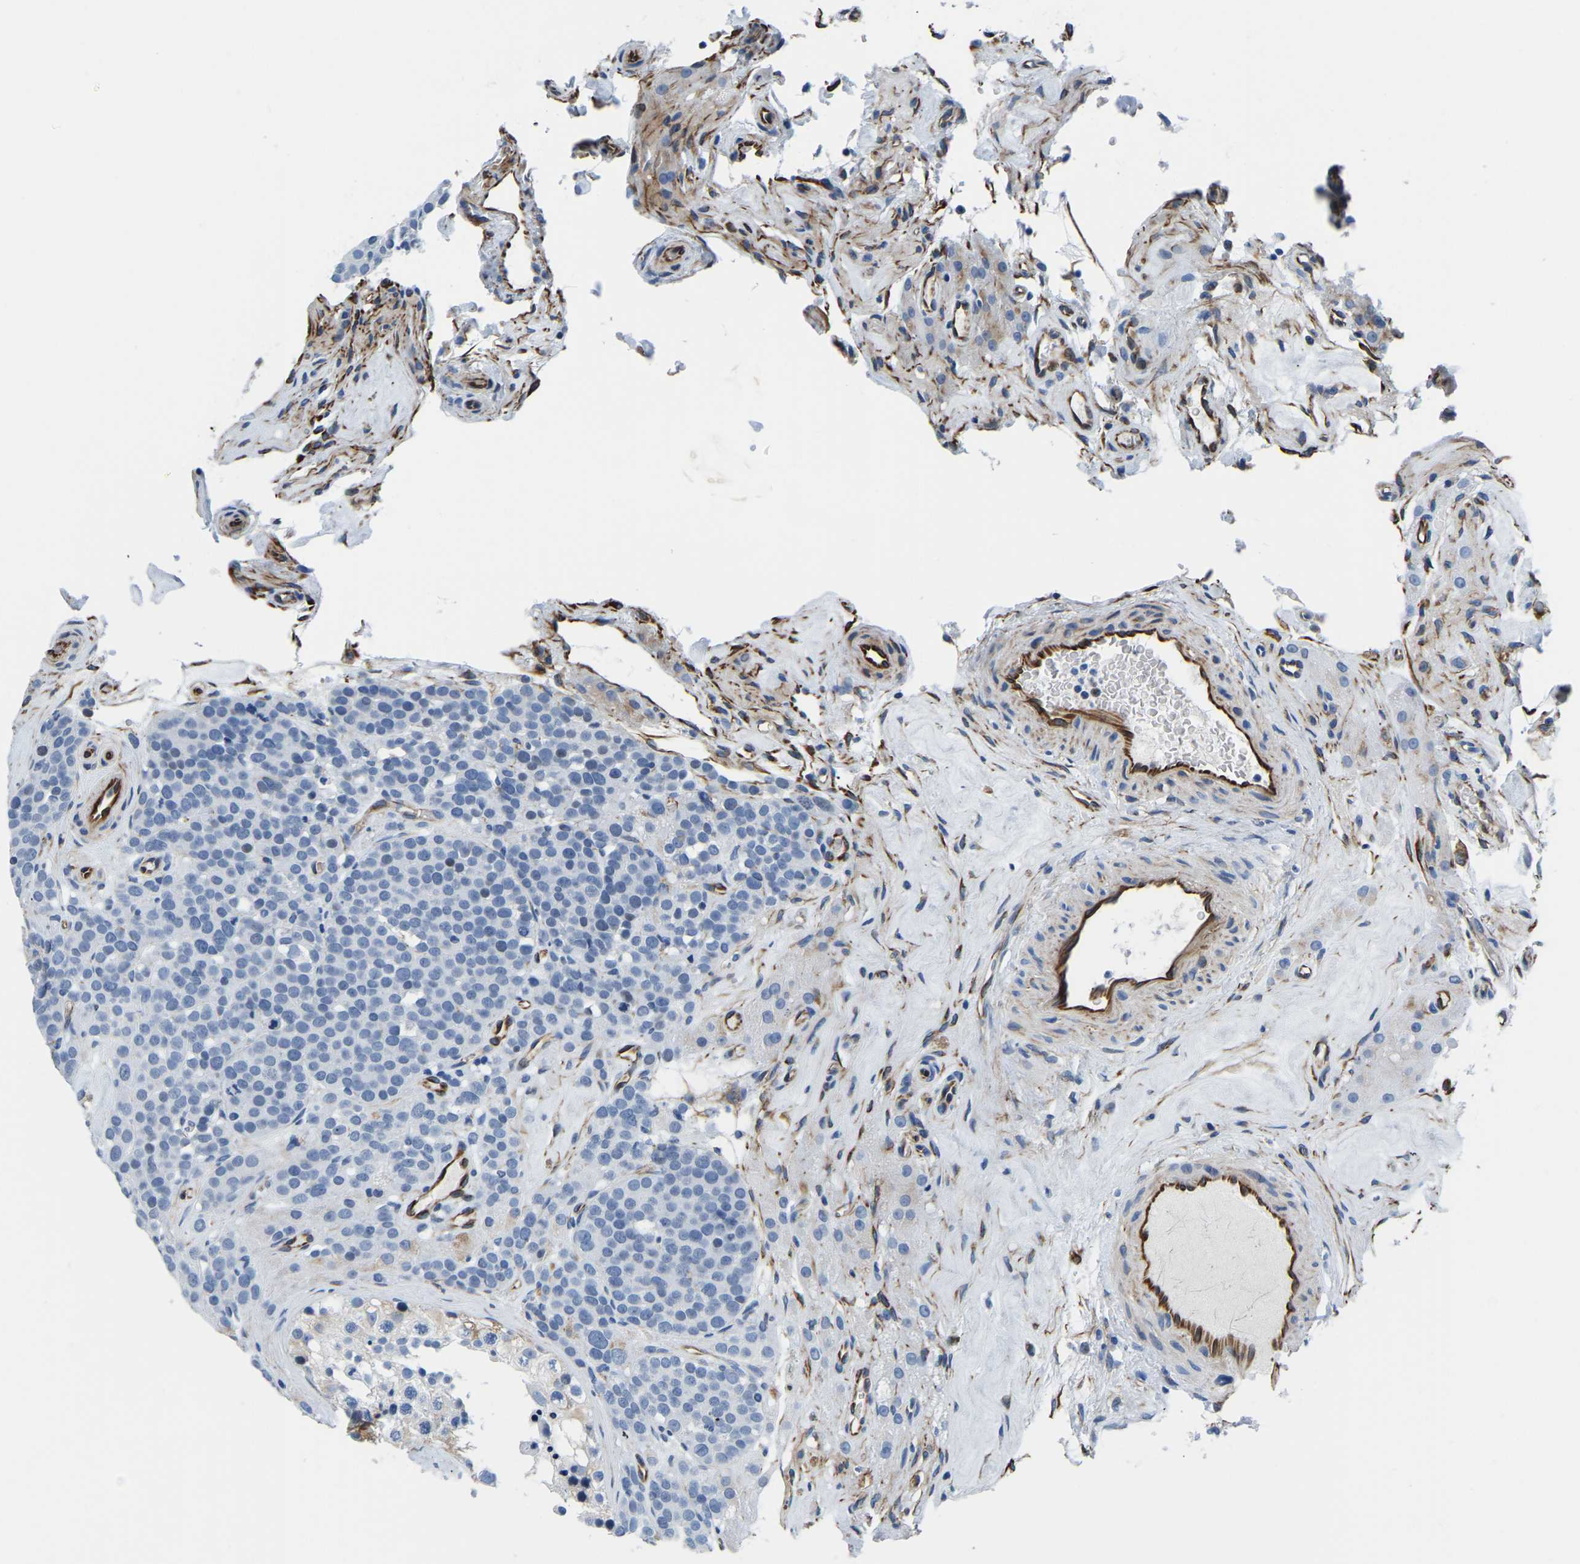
{"staining": {"intensity": "negative", "quantity": "none", "location": "none"}, "tissue": "testis cancer", "cell_type": "Tumor cells", "image_type": "cancer", "snomed": [{"axis": "morphology", "description": "Seminoma, NOS"}, {"axis": "topography", "description": "Testis"}], "caption": "High magnification brightfield microscopy of seminoma (testis) stained with DAB (3,3'-diaminobenzidine) (brown) and counterstained with hematoxylin (blue): tumor cells show no significant staining.", "gene": "MS4A3", "patient": {"sex": "male", "age": 71}}